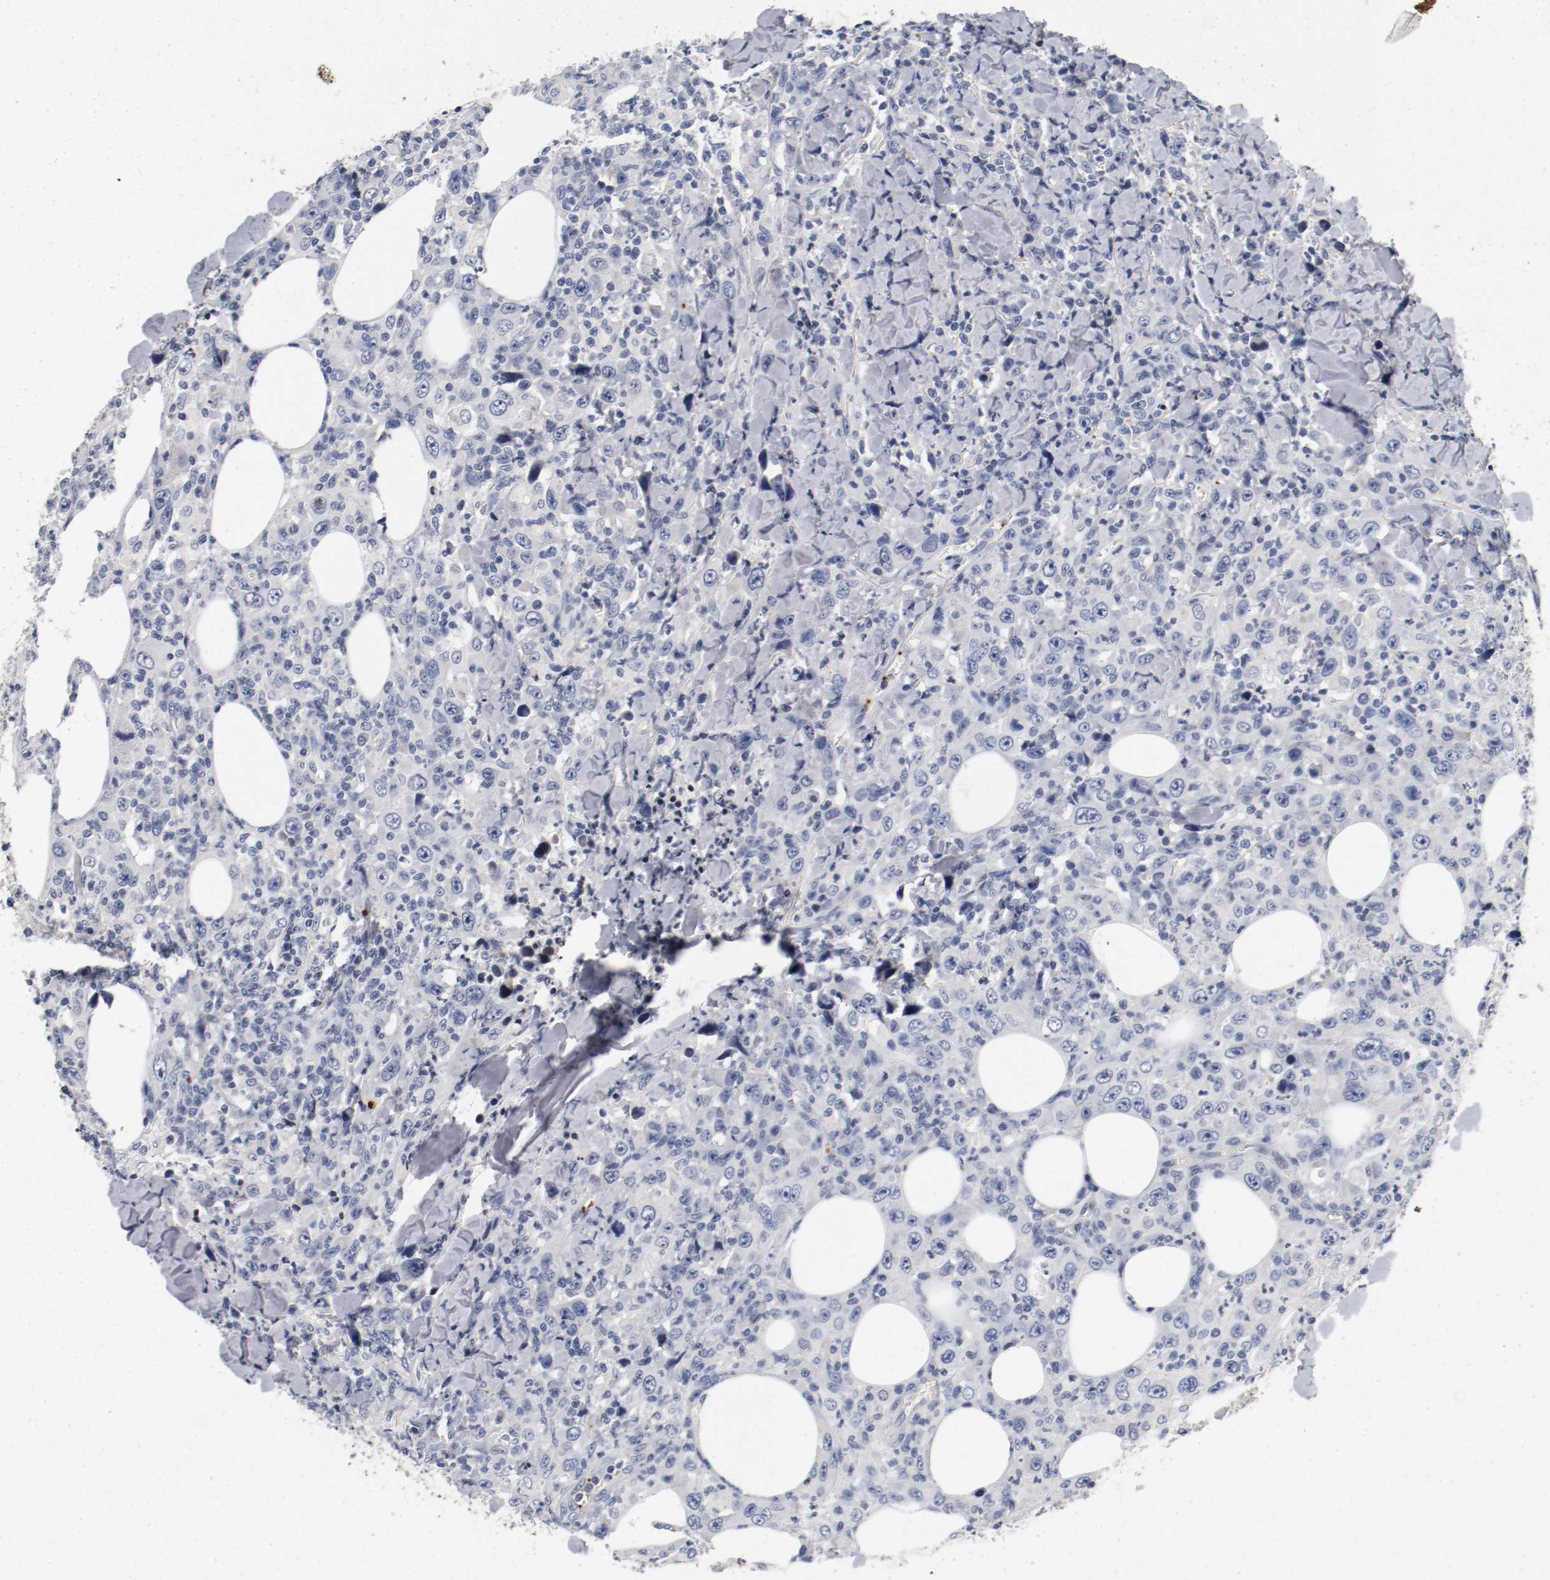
{"staining": {"intensity": "negative", "quantity": "none", "location": "none"}, "tissue": "thyroid cancer", "cell_type": "Tumor cells", "image_type": "cancer", "snomed": [{"axis": "morphology", "description": "Carcinoma, NOS"}, {"axis": "topography", "description": "Thyroid gland"}], "caption": "Thyroid carcinoma stained for a protein using immunohistochemistry shows no expression tumor cells.", "gene": "PIM1", "patient": {"sex": "female", "age": 77}}